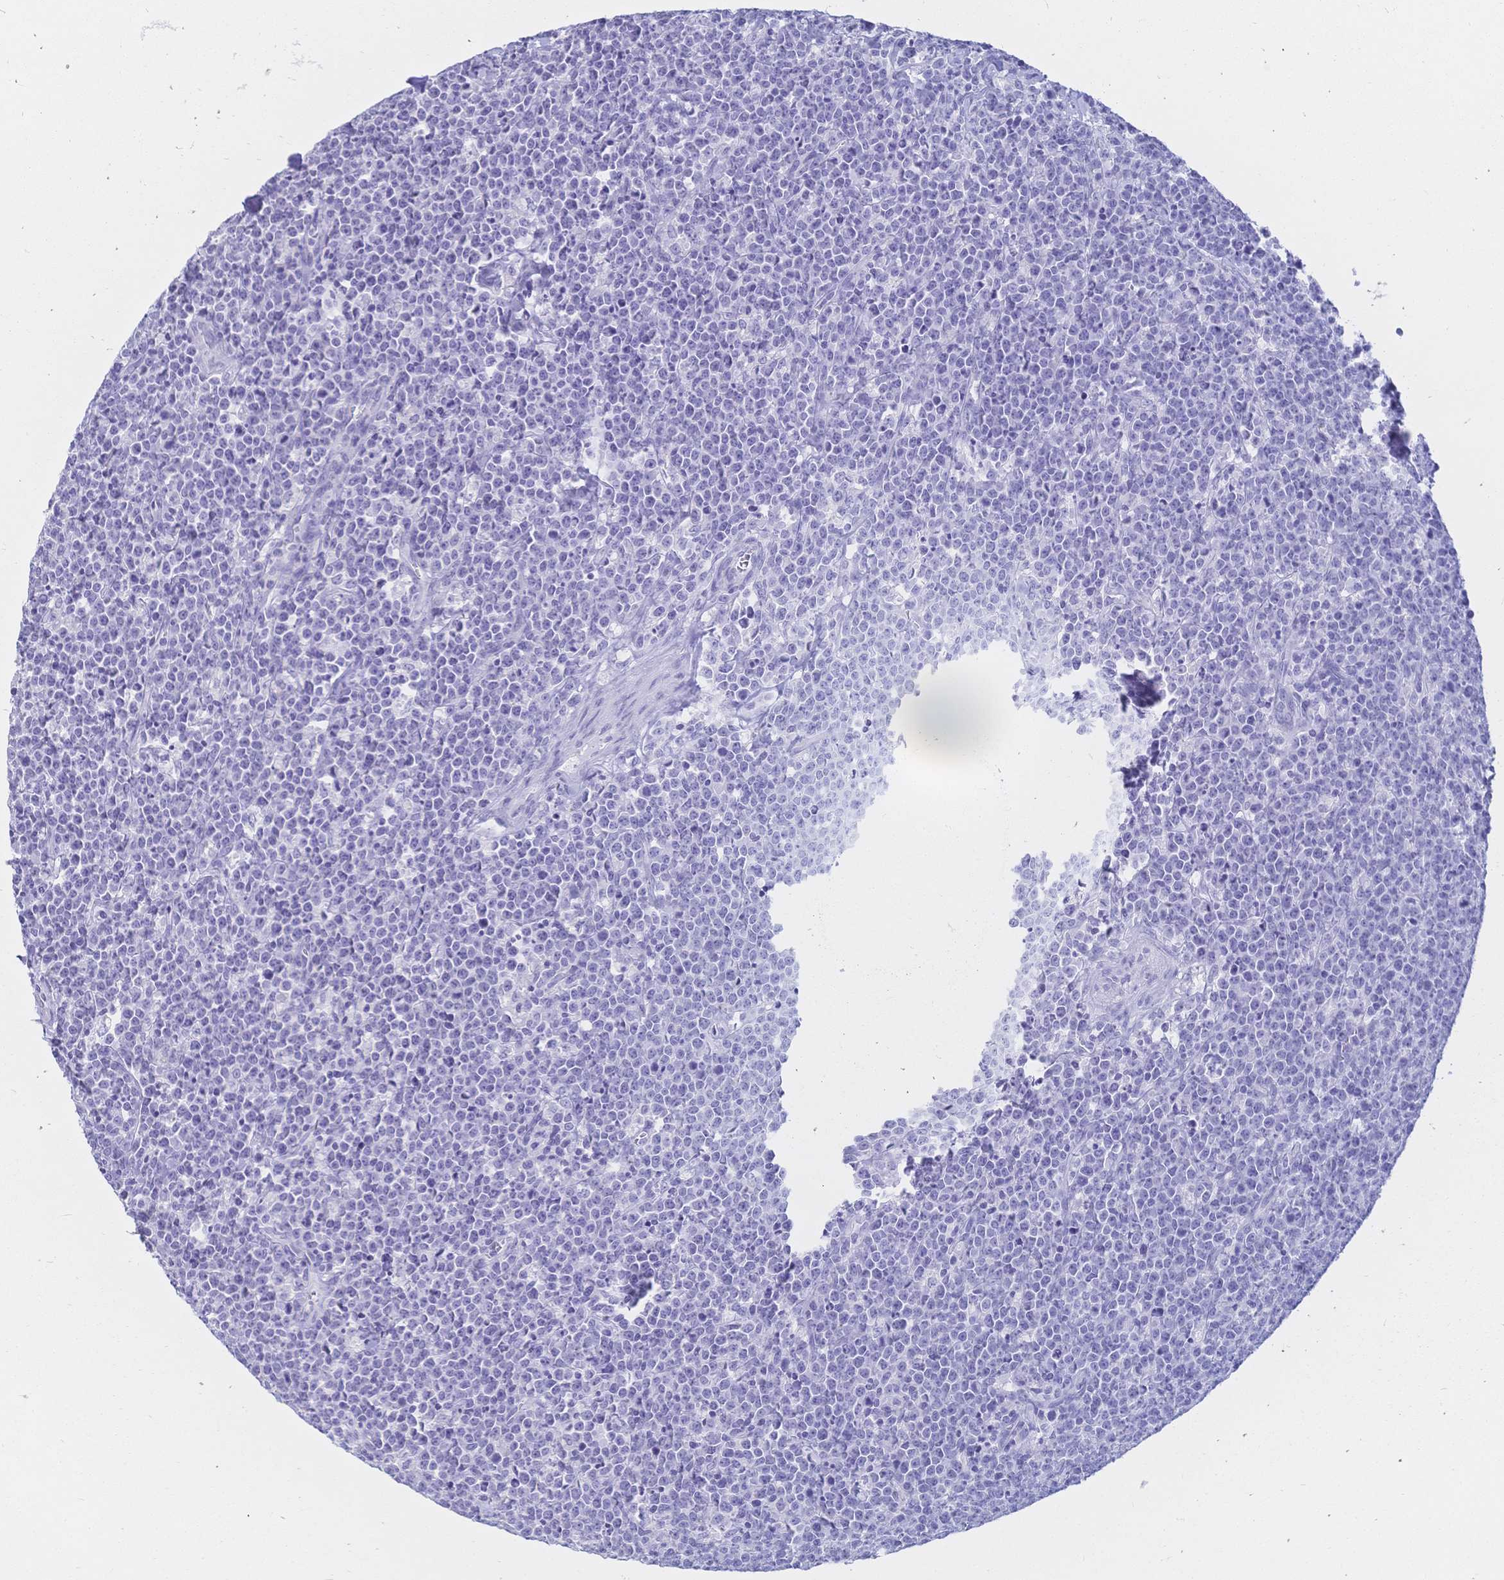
{"staining": {"intensity": "negative", "quantity": "none", "location": "none"}, "tissue": "lymphoma", "cell_type": "Tumor cells", "image_type": "cancer", "snomed": [{"axis": "morphology", "description": "Malignant lymphoma, non-Hodgkin's type, High grade"}, {"axis": "topography", "description": "Small intestine"}], "caption": "Immunohistochemical staining of human lymphoma reveals no significant expression in tumor cells.", "gene": "MEP1B", "patient": {"sex": "female", "age": 56}}